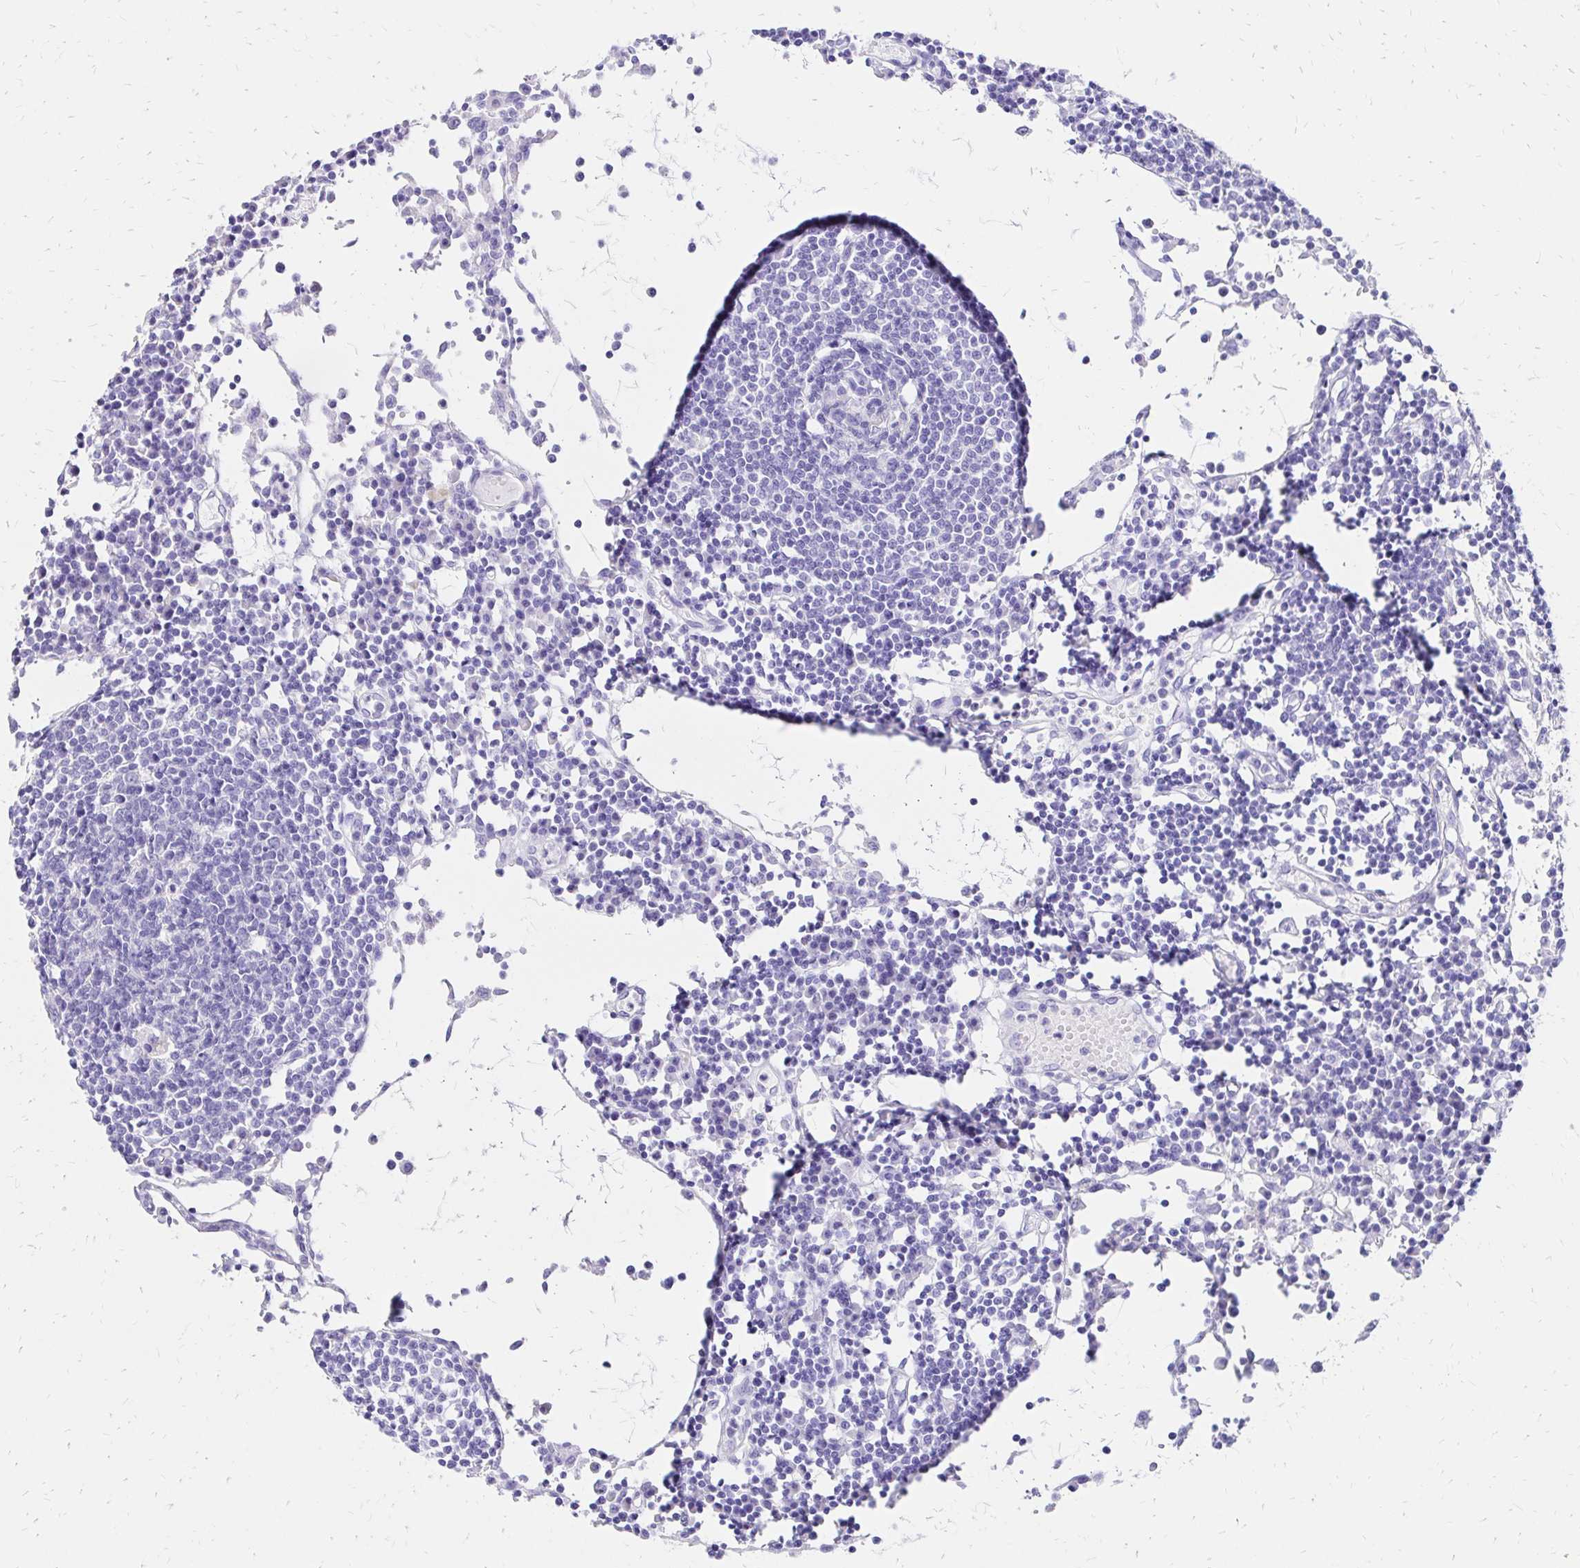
{"staining": {"intensity": "negative", "quantity": "none", "location": "none"}, "tissue": "lymph node", "cell_type": "Germinal center cells", "image_type": "normal", "snomed": [{"axis": "morphology", "description": "Normal tissue, NOS"}, {"axis": "topography", "description": "Lymph node"}], "caption": "An immunohistochemistry photomicrograph of benign lymph node is shown. There is no staining in germinal center cells of lymph node.", "gene": "S100G", "patient": {"sex": "female", "age": 78}}